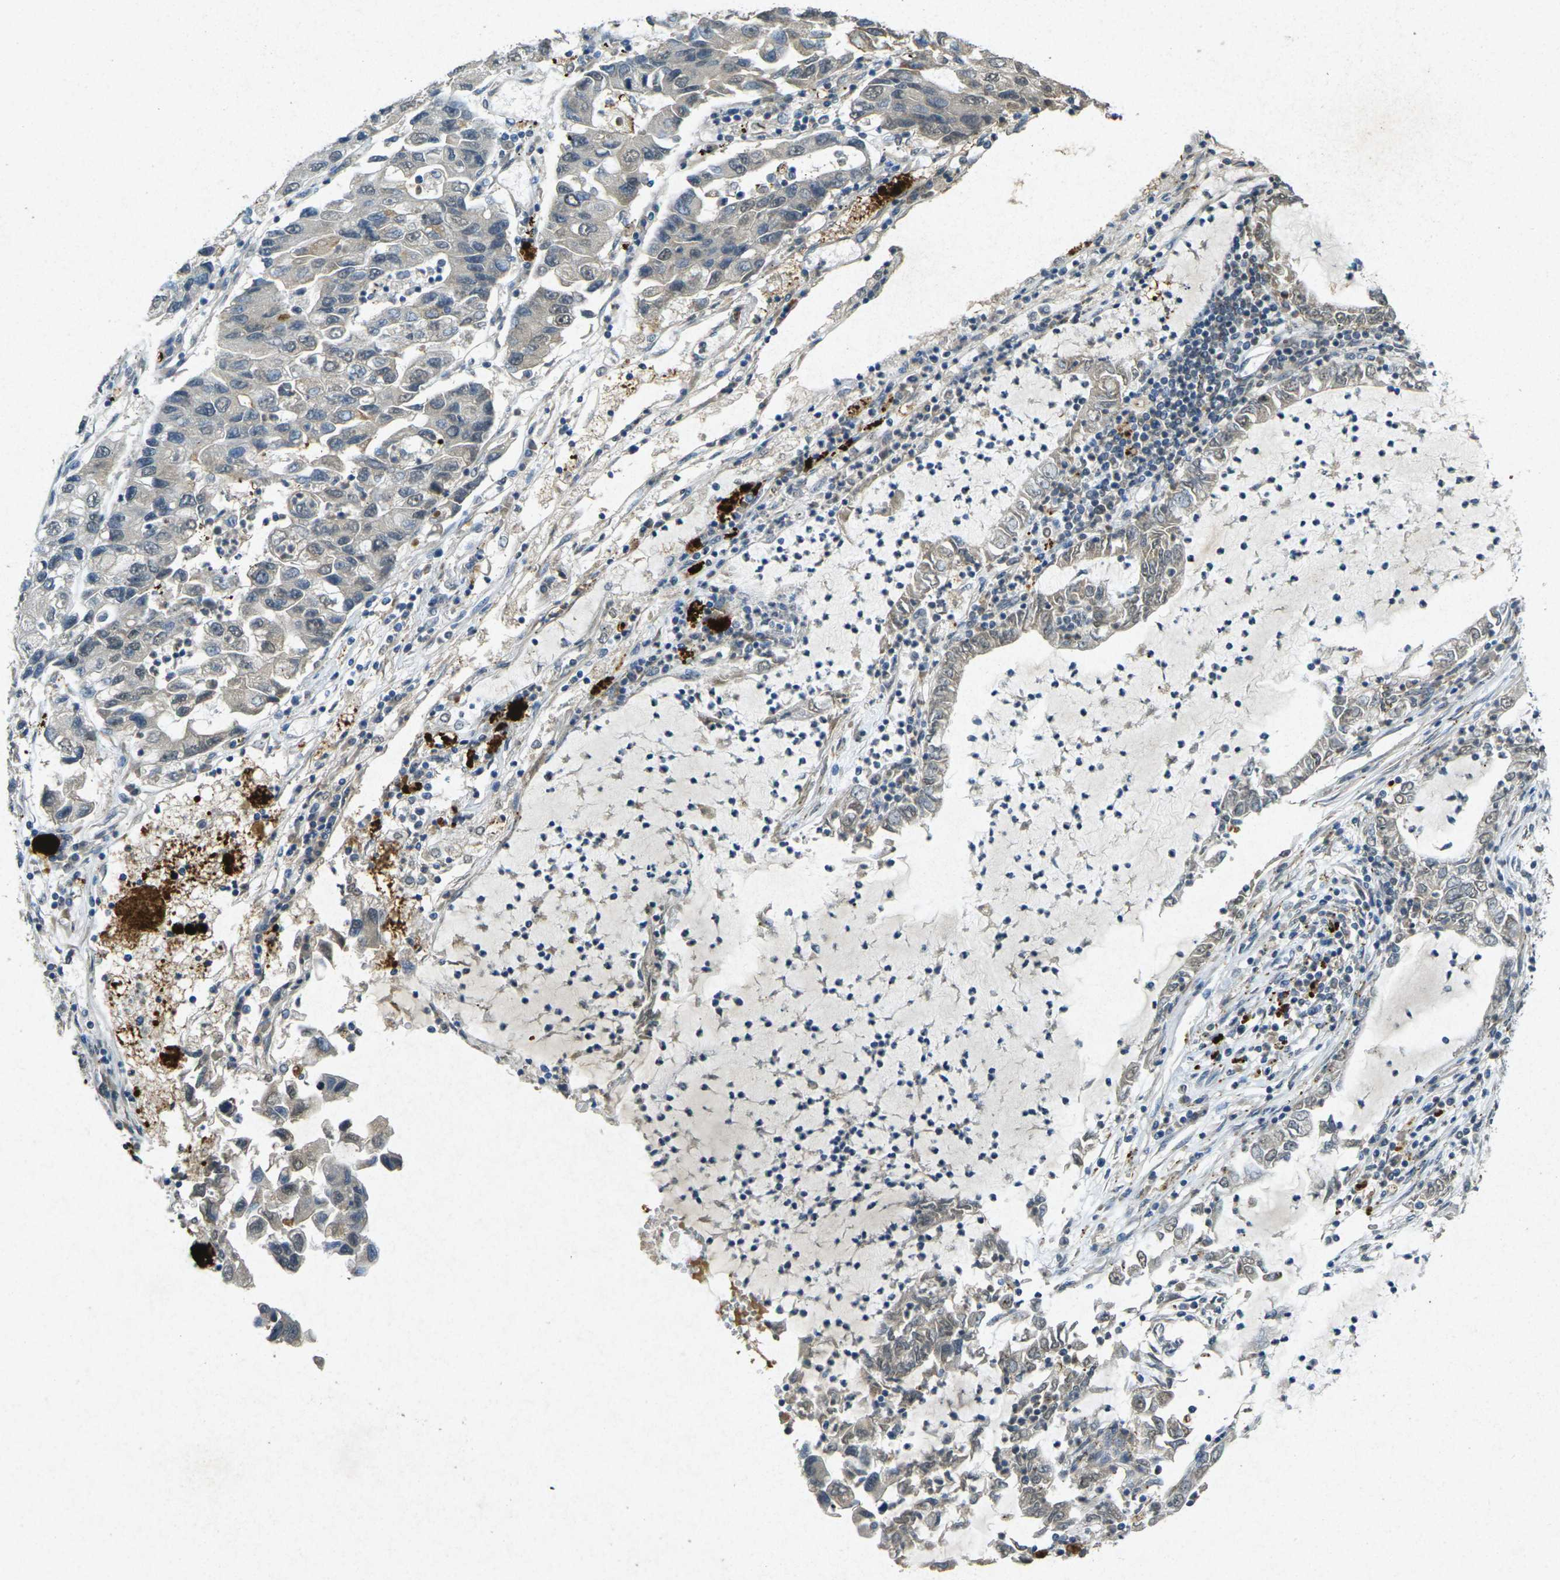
{"staining": {"intensity": "weak", "quantity": "<25%", "location": "cytoplasmic/membranous"}, "tissue": "lung cancer", "cell_type": "Tumor cells", "image_type": "cancer", "snomed": [{"axis": "morphology", "description": "Adenocarcinoma, NOS"}, {"axis": "topography", "description": "Lung"}], "caption": "Immunohistochemical staining of human lung cancer (adenocarcinoma) shows no significant positivity in tumor cells.", "gene": "RGMA", "patient": {"sex": "female", "age": 51}}